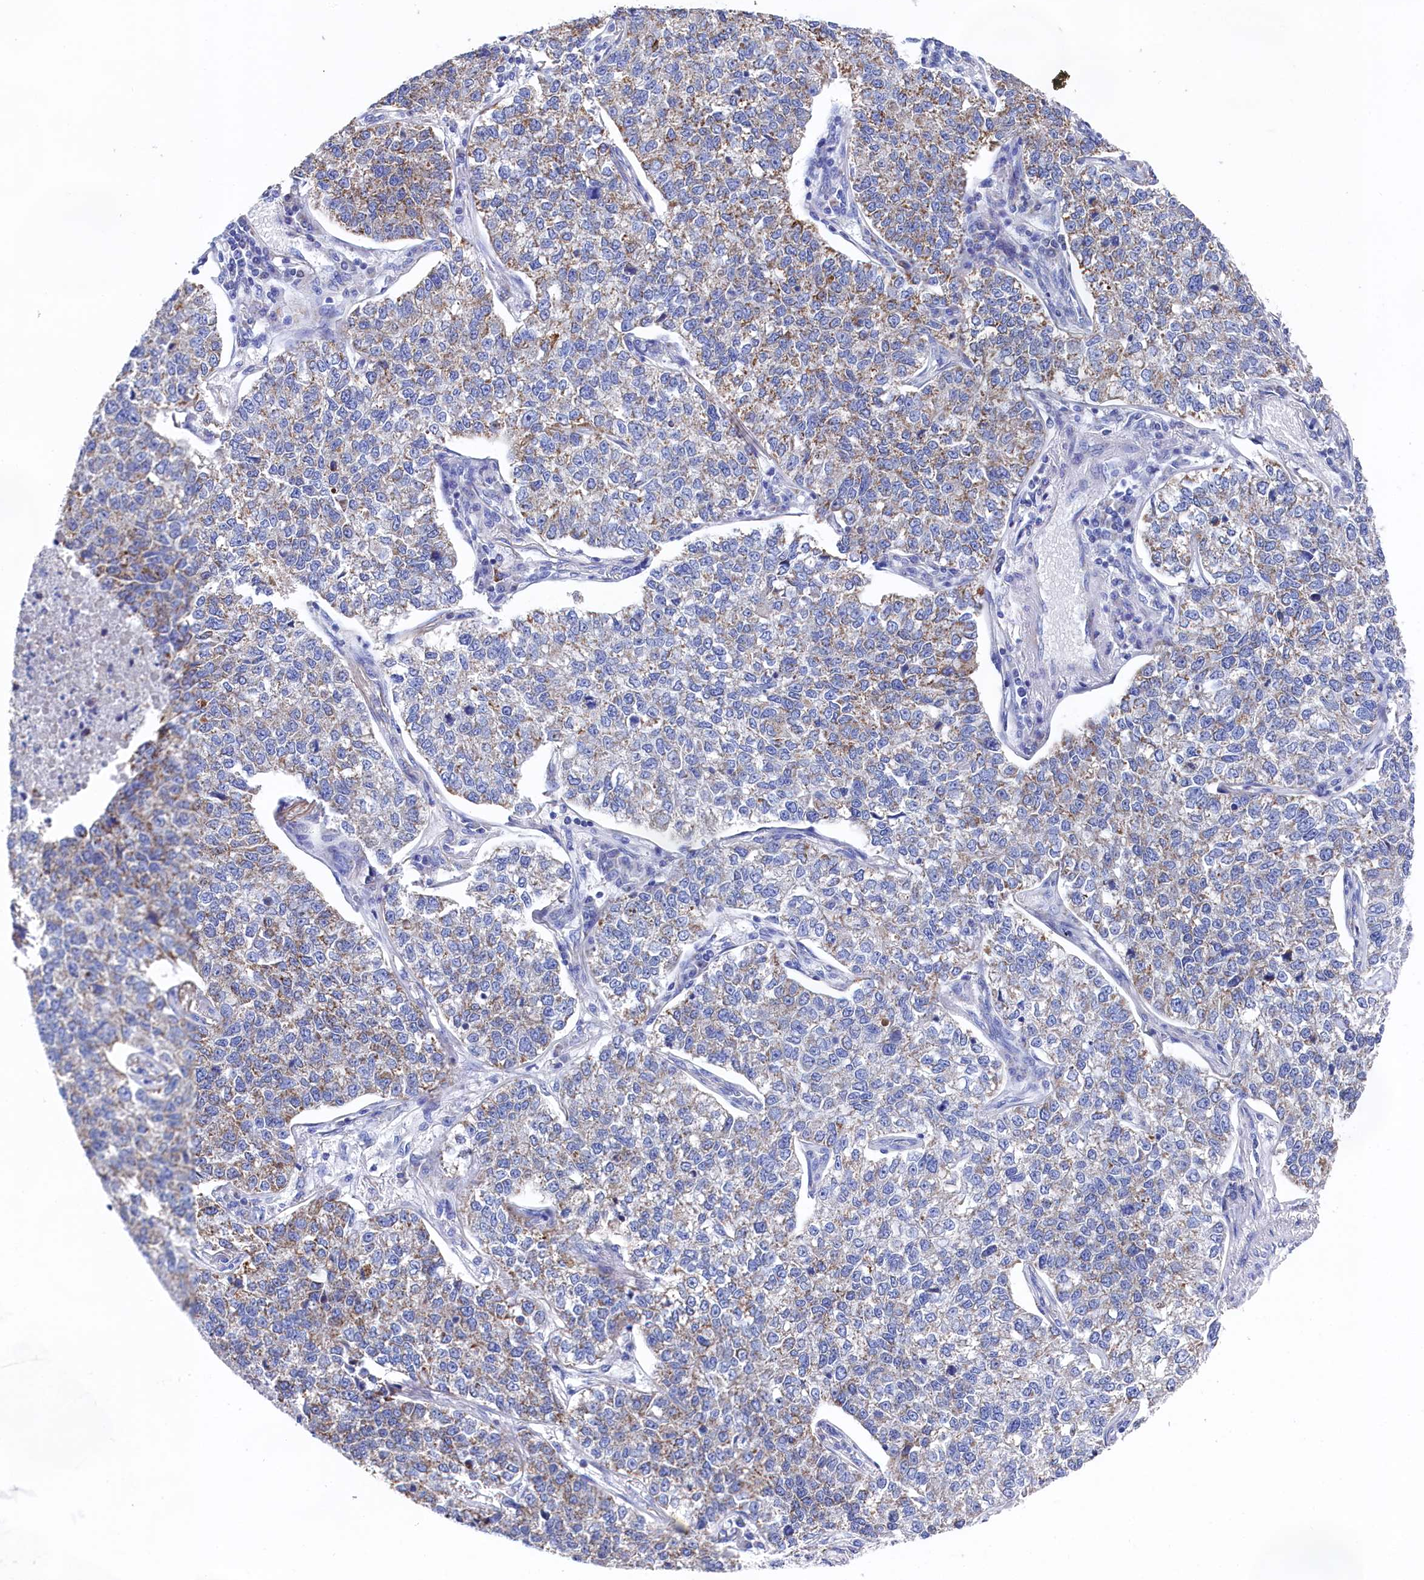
{"staining": {"intensity": "weak", "quantity": "25%-75%", "location": "cytoplasmic/membranous"}, "tissue": "lung cancer", "cell_type": "Tumor cells", "image_type": "cancer", "snomed": [{"axis": "morphology", "description": "Adenocarcinoma, NOS"}, {"axis": "topography", "description": "Lung"}], "caption": "Weak cytoplasmic/membranous staining is seen in approximately 25%-75% of tumor cells in lung cancer.", "gene": "MMAB", "patient": {"sex": "male", "age": 49}}